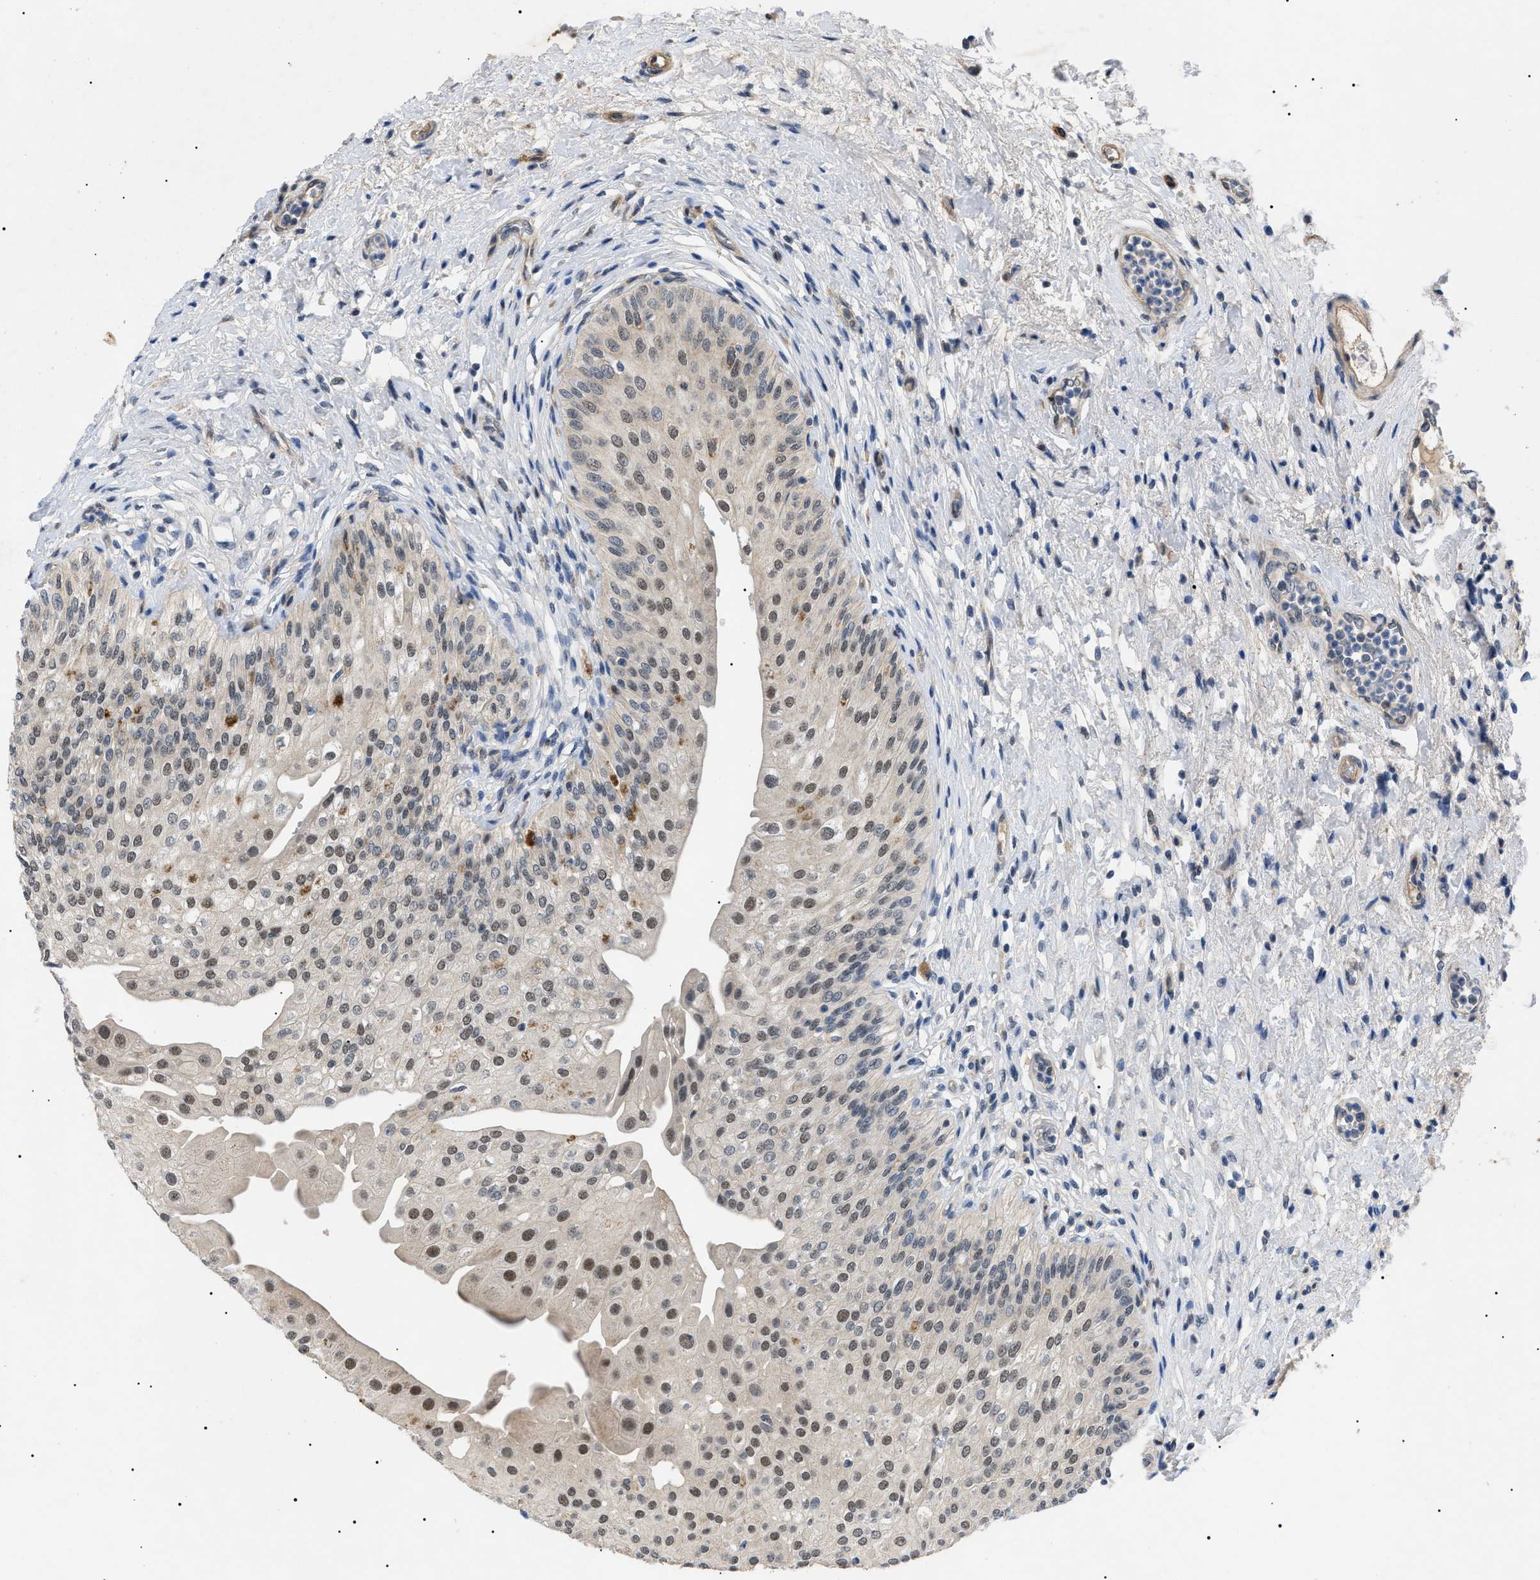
{"staining": {"intensity": "weak", "quantity": ">75%", "location": "cytoplasmic/membranous,nuclear"}, "tissue": "urinary bladder", "cell_type": "Urothelial cells", "image_type": "normal", "snomed": [{"axis": "morphology", "description": "Normal tissue, NOS"}, {"axis": "topography", "description": "Urinary bladder"}], "caption": "The photomicrograph displays staining of unremarkable urinary bladder, revealing weak cytoplasmic/membranous,nuclear protein staining (brown color) within urothelial cells.", "gene": "CRCP", "patient": {"sex": "male", "age": 46}}